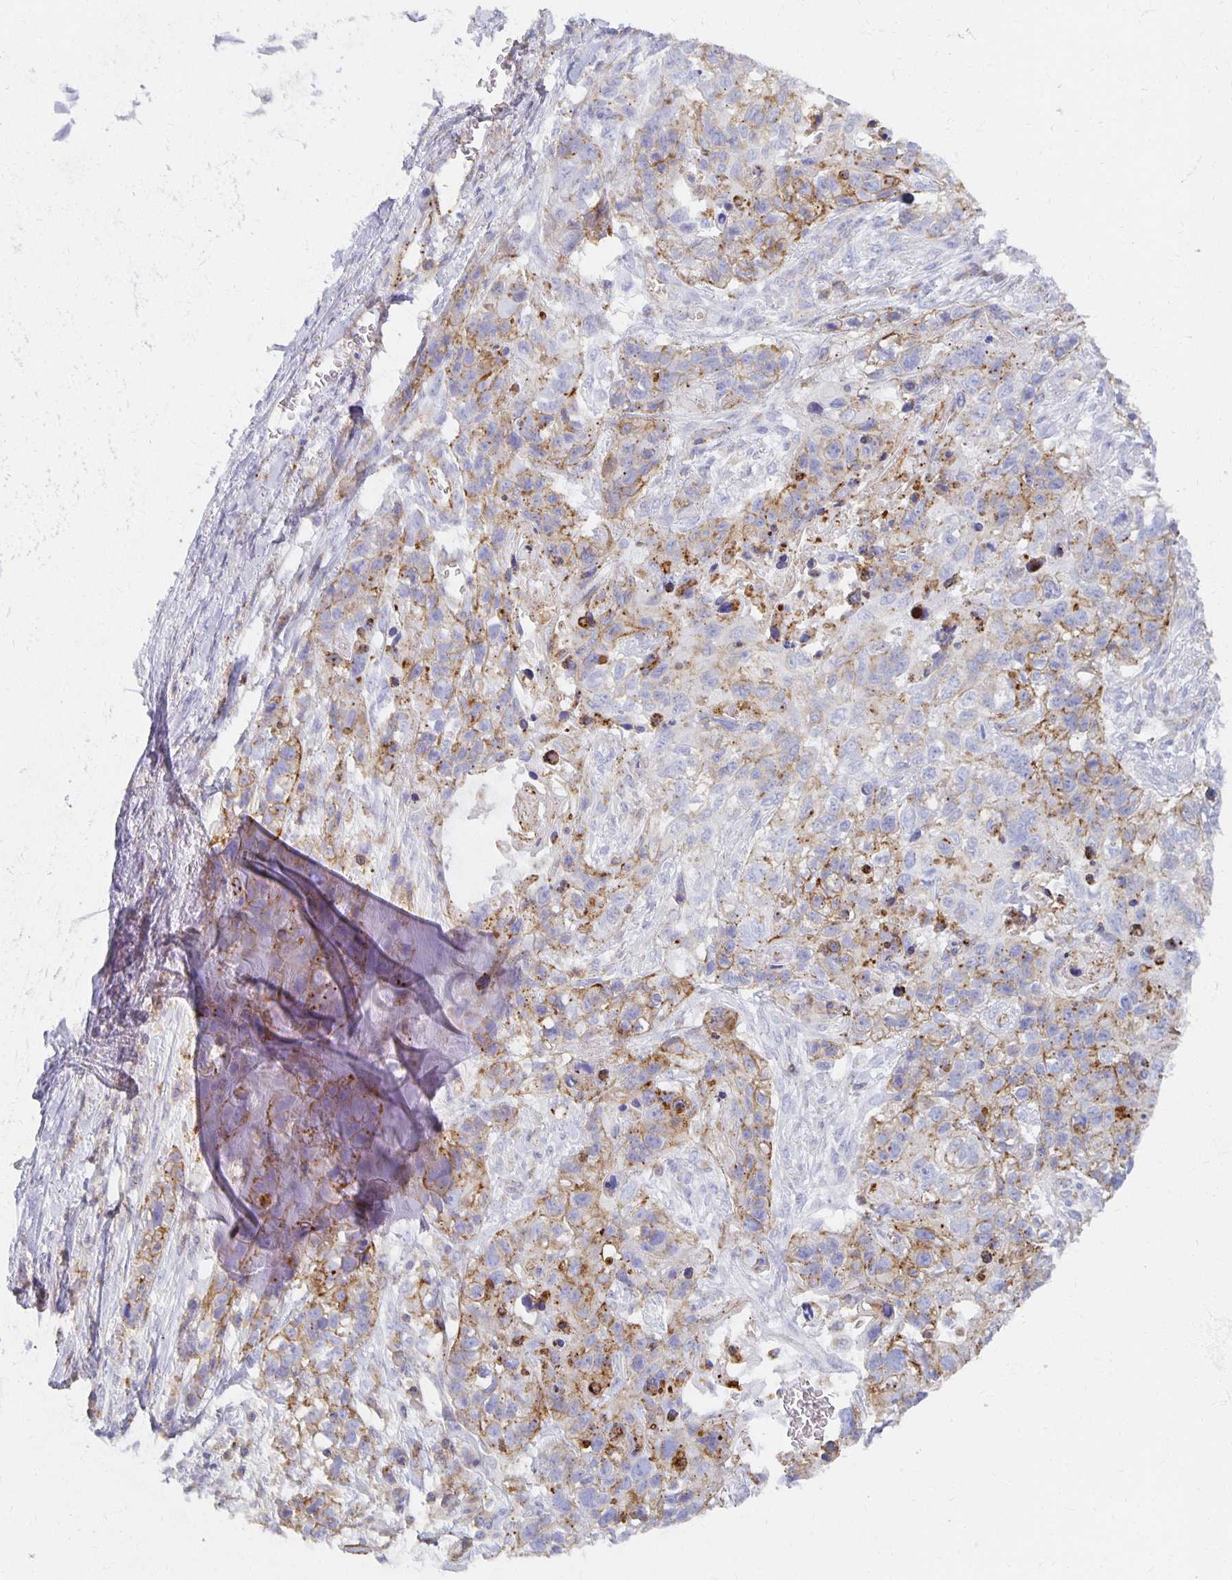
{"staining": {"intensity": "moderate", "quantity": "<25%", "location": "cytoplasmic/membranous"}, "tissue": "lung cancer", "cell_type": "Tumor cells", "image_type": "cancer", "snomed": [{"axis": "morphology", "description": "Squamous cell carcinoma, NOS"}, {"axis": "topography", "description": "Lung"}], "caption": "Protein staining shows moderate cytoplasmic/membranous expression in approximately <25% of tumor cells in lung squamous cell carcinoma.", "gene": "TAAR1", "patient": {"sex": "male", "age": 74}}